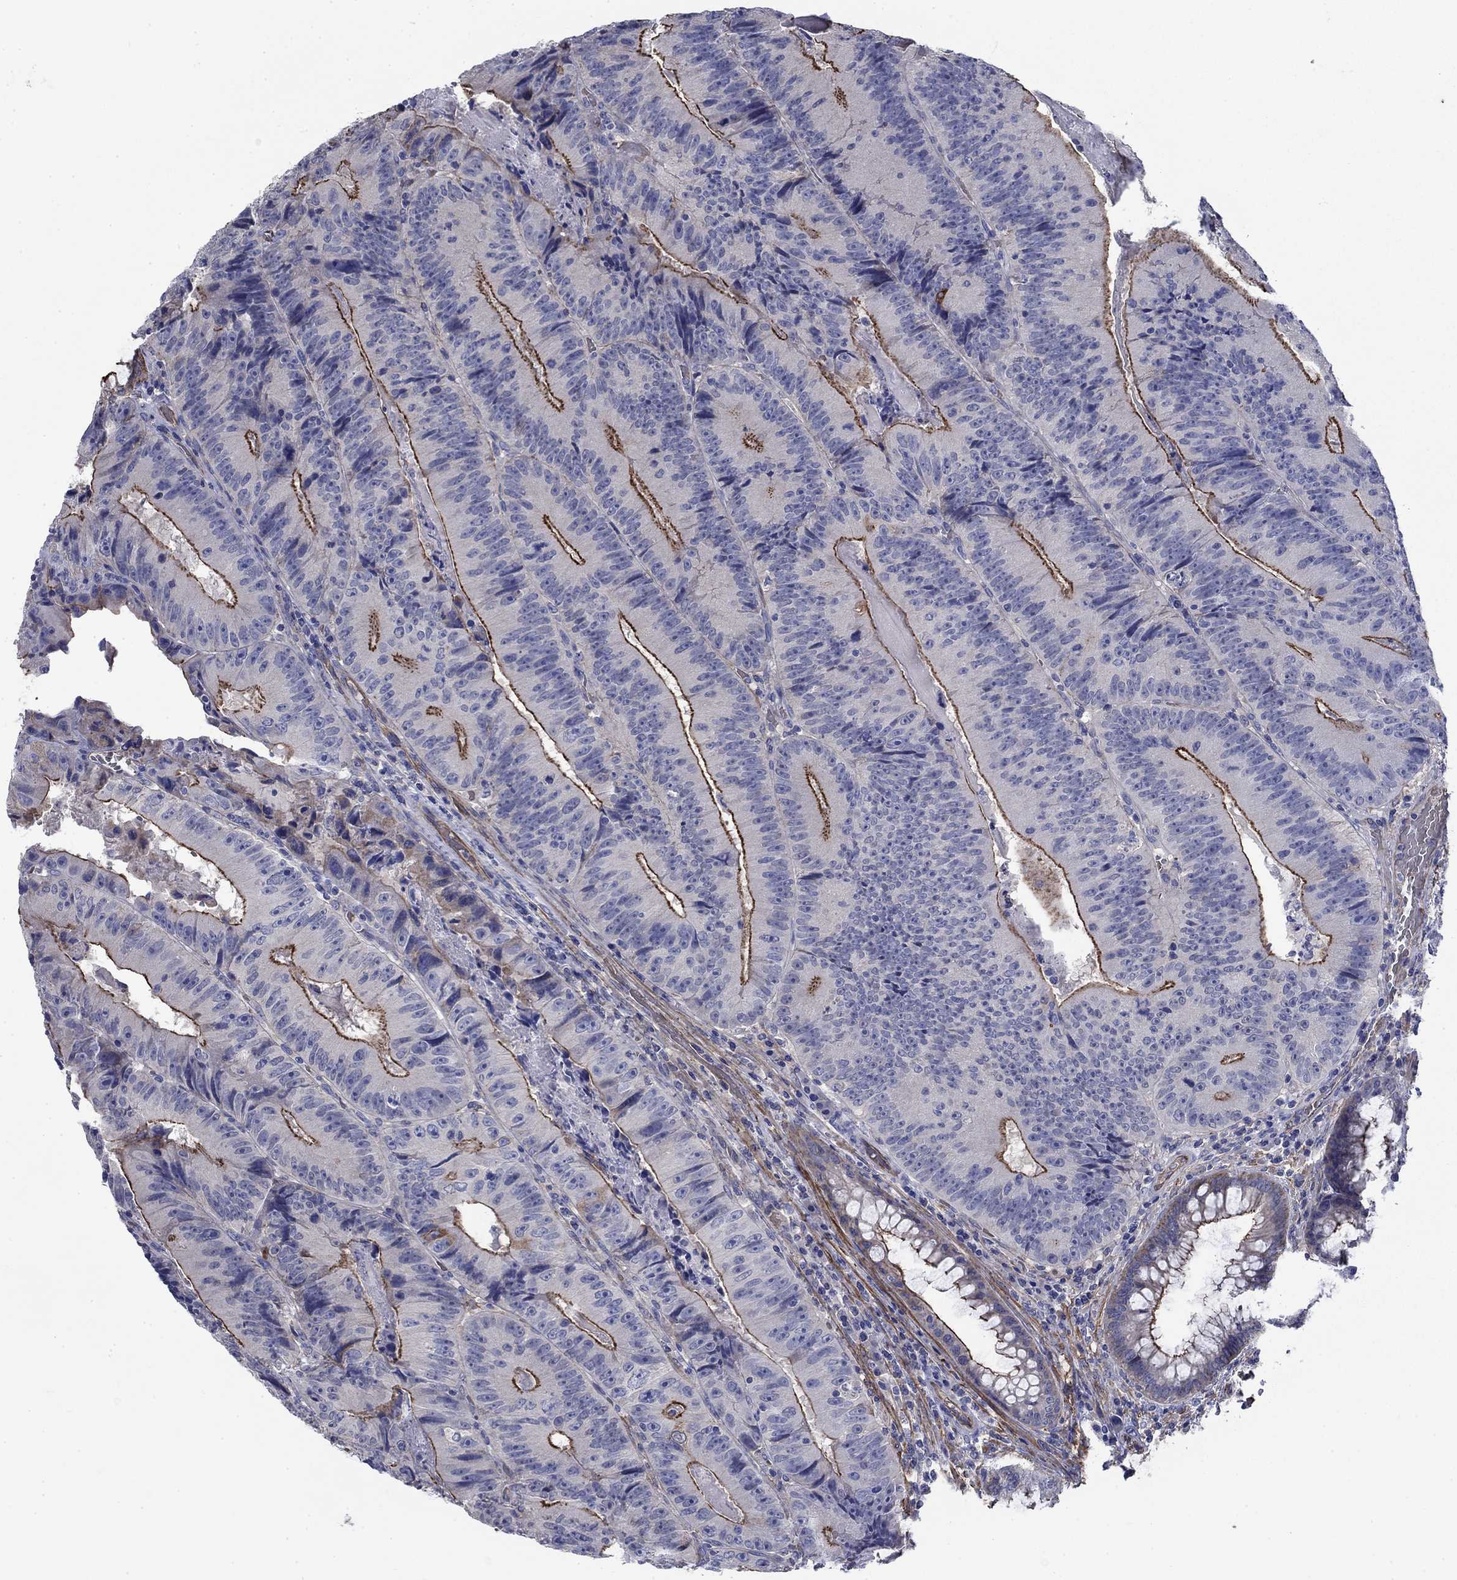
{"staining": {"intensity": "strong", "quantity": ">75%", "location": "cytoplasmic/membranous"}, "tissue": "colorectal cancer", "cell_type": "Tumor cells", "image_type": "cancer", "snomed": [{"axis": "morphology", "description": "Adenocarcinoma, NOS"}, {"axis": "topography", "description": "Colon"}], "caption": "An image showing strong cytoplasmic/membranous staining in about >75% of tumor cells in colorectal cancer (adenocarcinoma), as visualized by brown immunohistochemical staining.", "gene": "FLNC", "patient": {"sex": "female", "age": 86}}